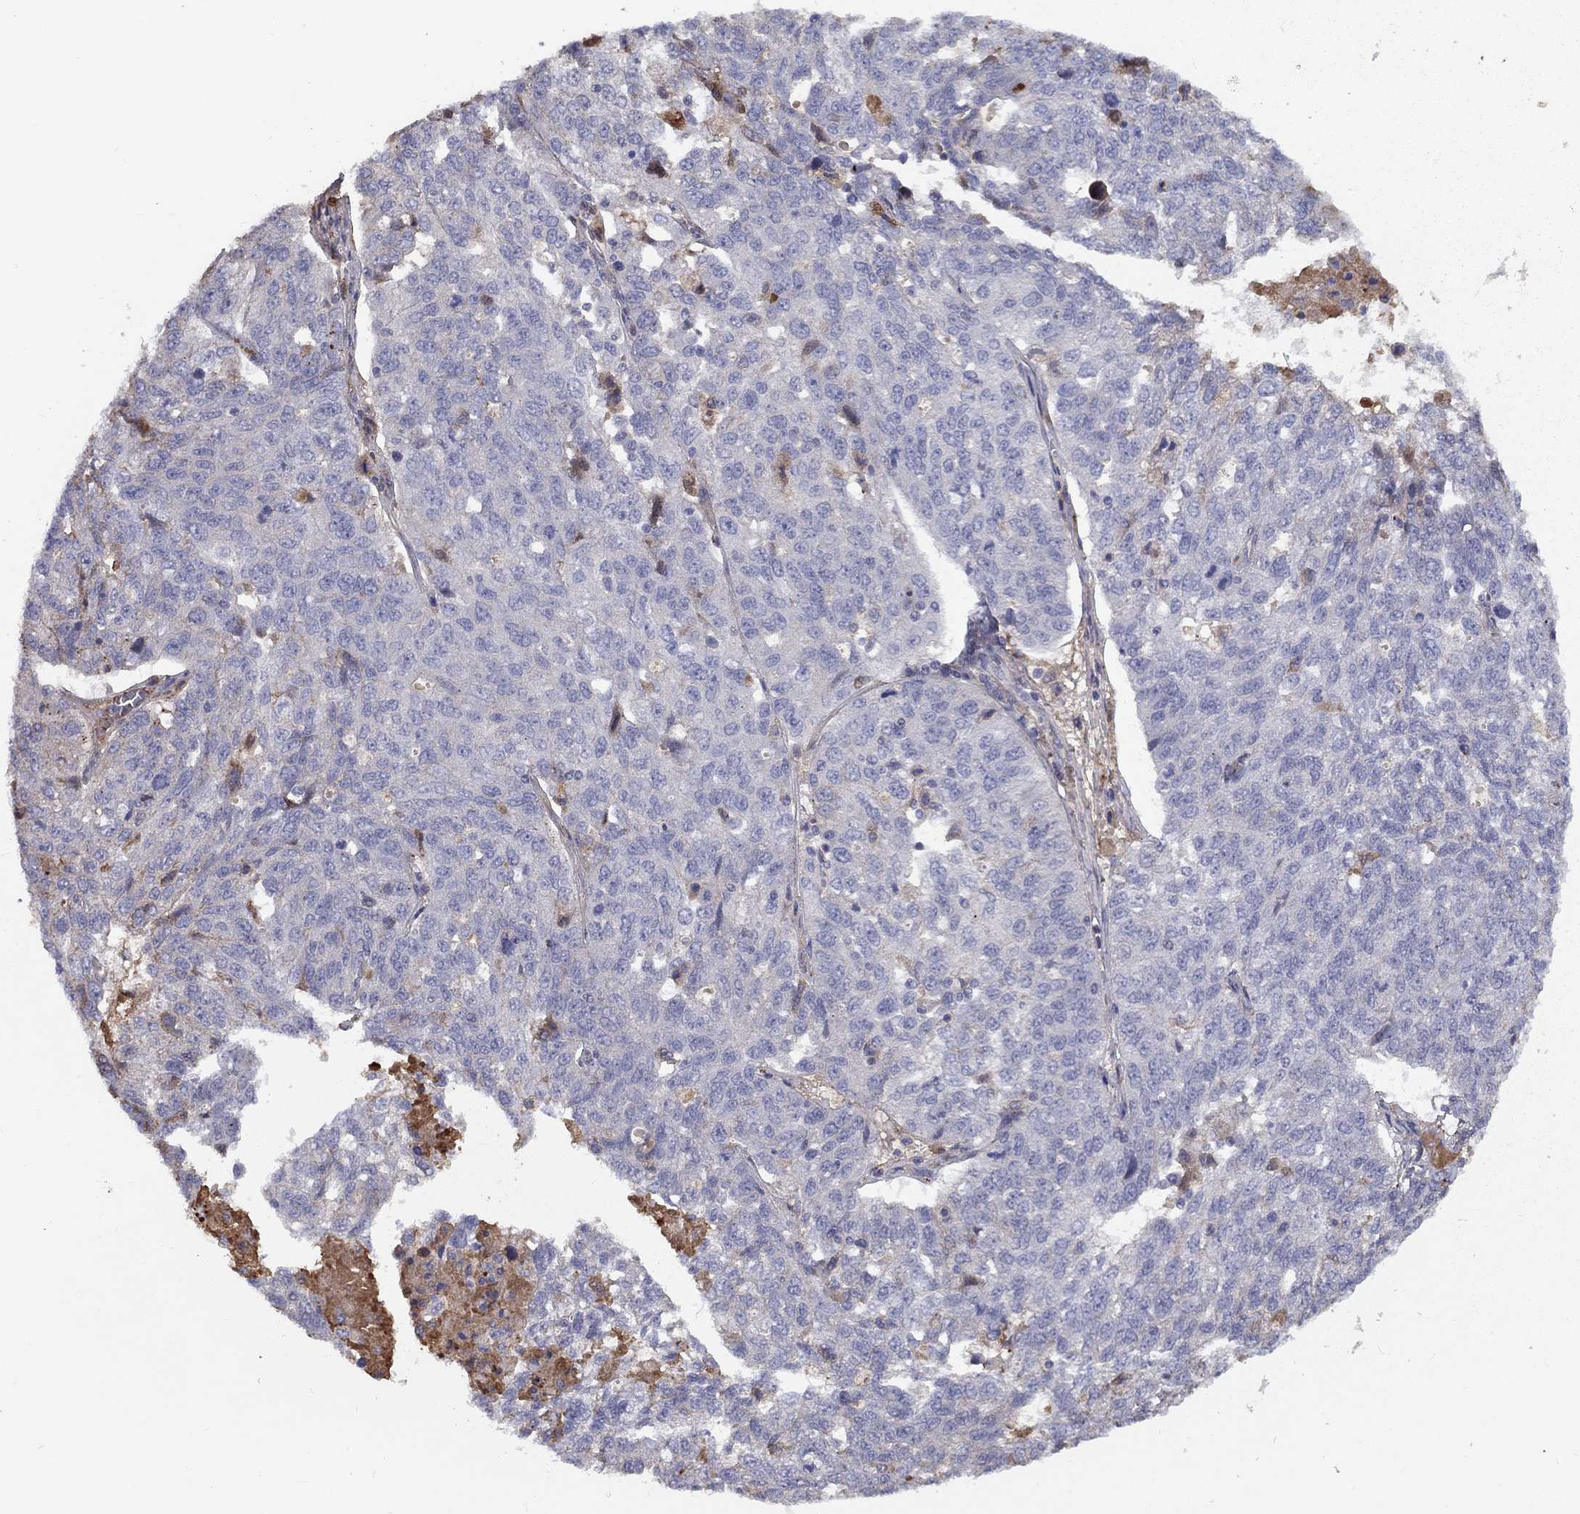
{"staining": {"intensity": "negative", "quantity": "none", "location": "none"}, "tissue": "ovarian cancer", "cell_type": "Tumor cells", "image_type": "cancer", "snomed": [{"axis": "morphology", "description": "Cystadenocarcinoma, serous, NOS"}, {"axis": "topography", "description": "Ovary"}], "caption": "There is no significant expression in tumor cells of serous cystadenocarcinoma (ovarian). Nuclei are stained in blue.", "gene": "EPDR1", "patient": {"sex": "female", "age": 71}}